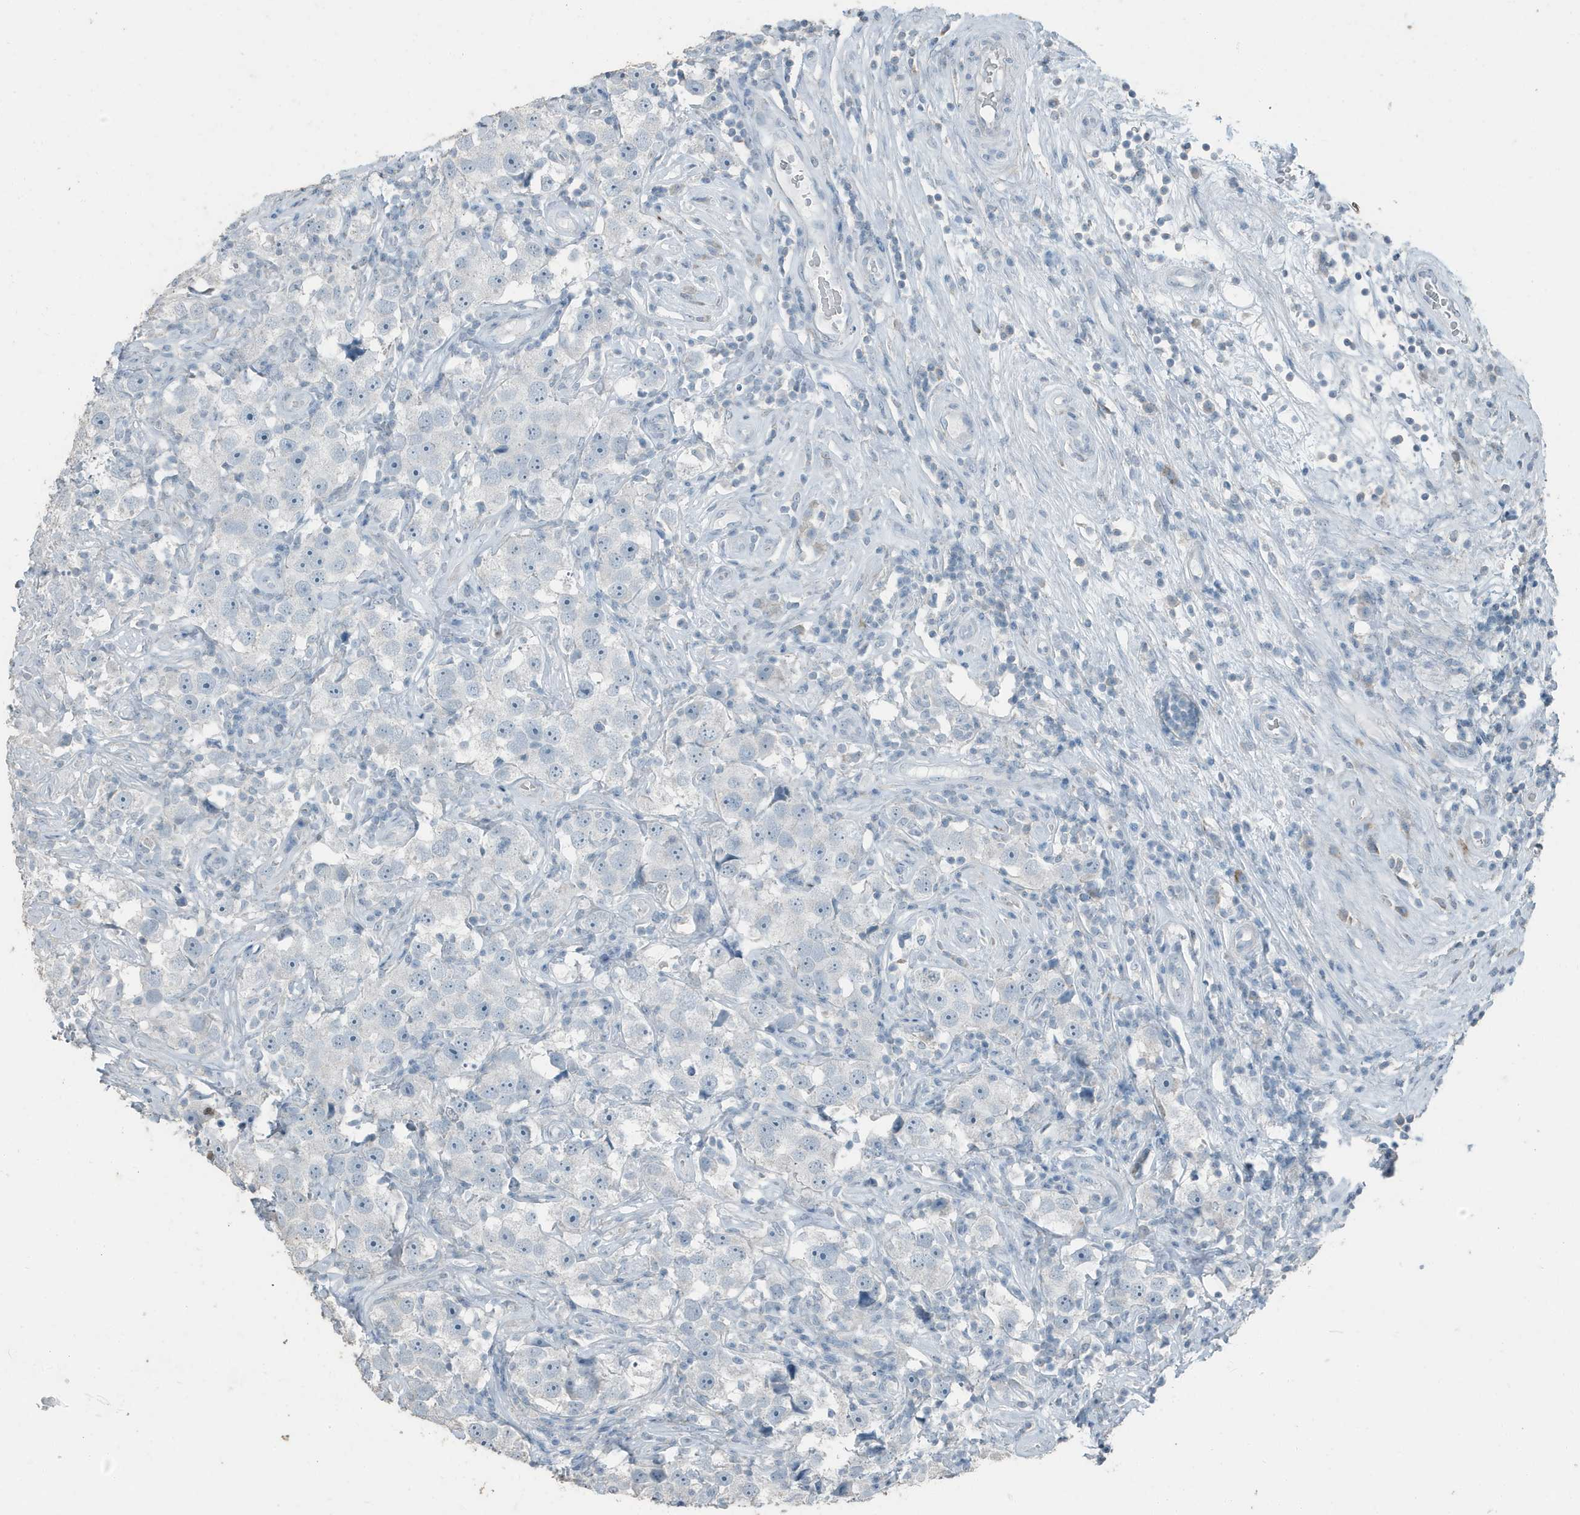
{"staining": {"intensity": "negative", "quantity": "none", "location": "none"}, "tissue": "testis cancer", "cell_type": "Tumor cells", "image_type": "cancer", "snomed": [{"axis": "morphology", "description": "Seminoma, NOS"}, {"axis": "topography", "description": "Testis"}], "caption": "This is an immunohistochemistry (IHC) micrograph of testis seminoma. There is no expression in tumor cells.", "gene": "FAM162A", "patient": {"sex": "male", "age": 49}}